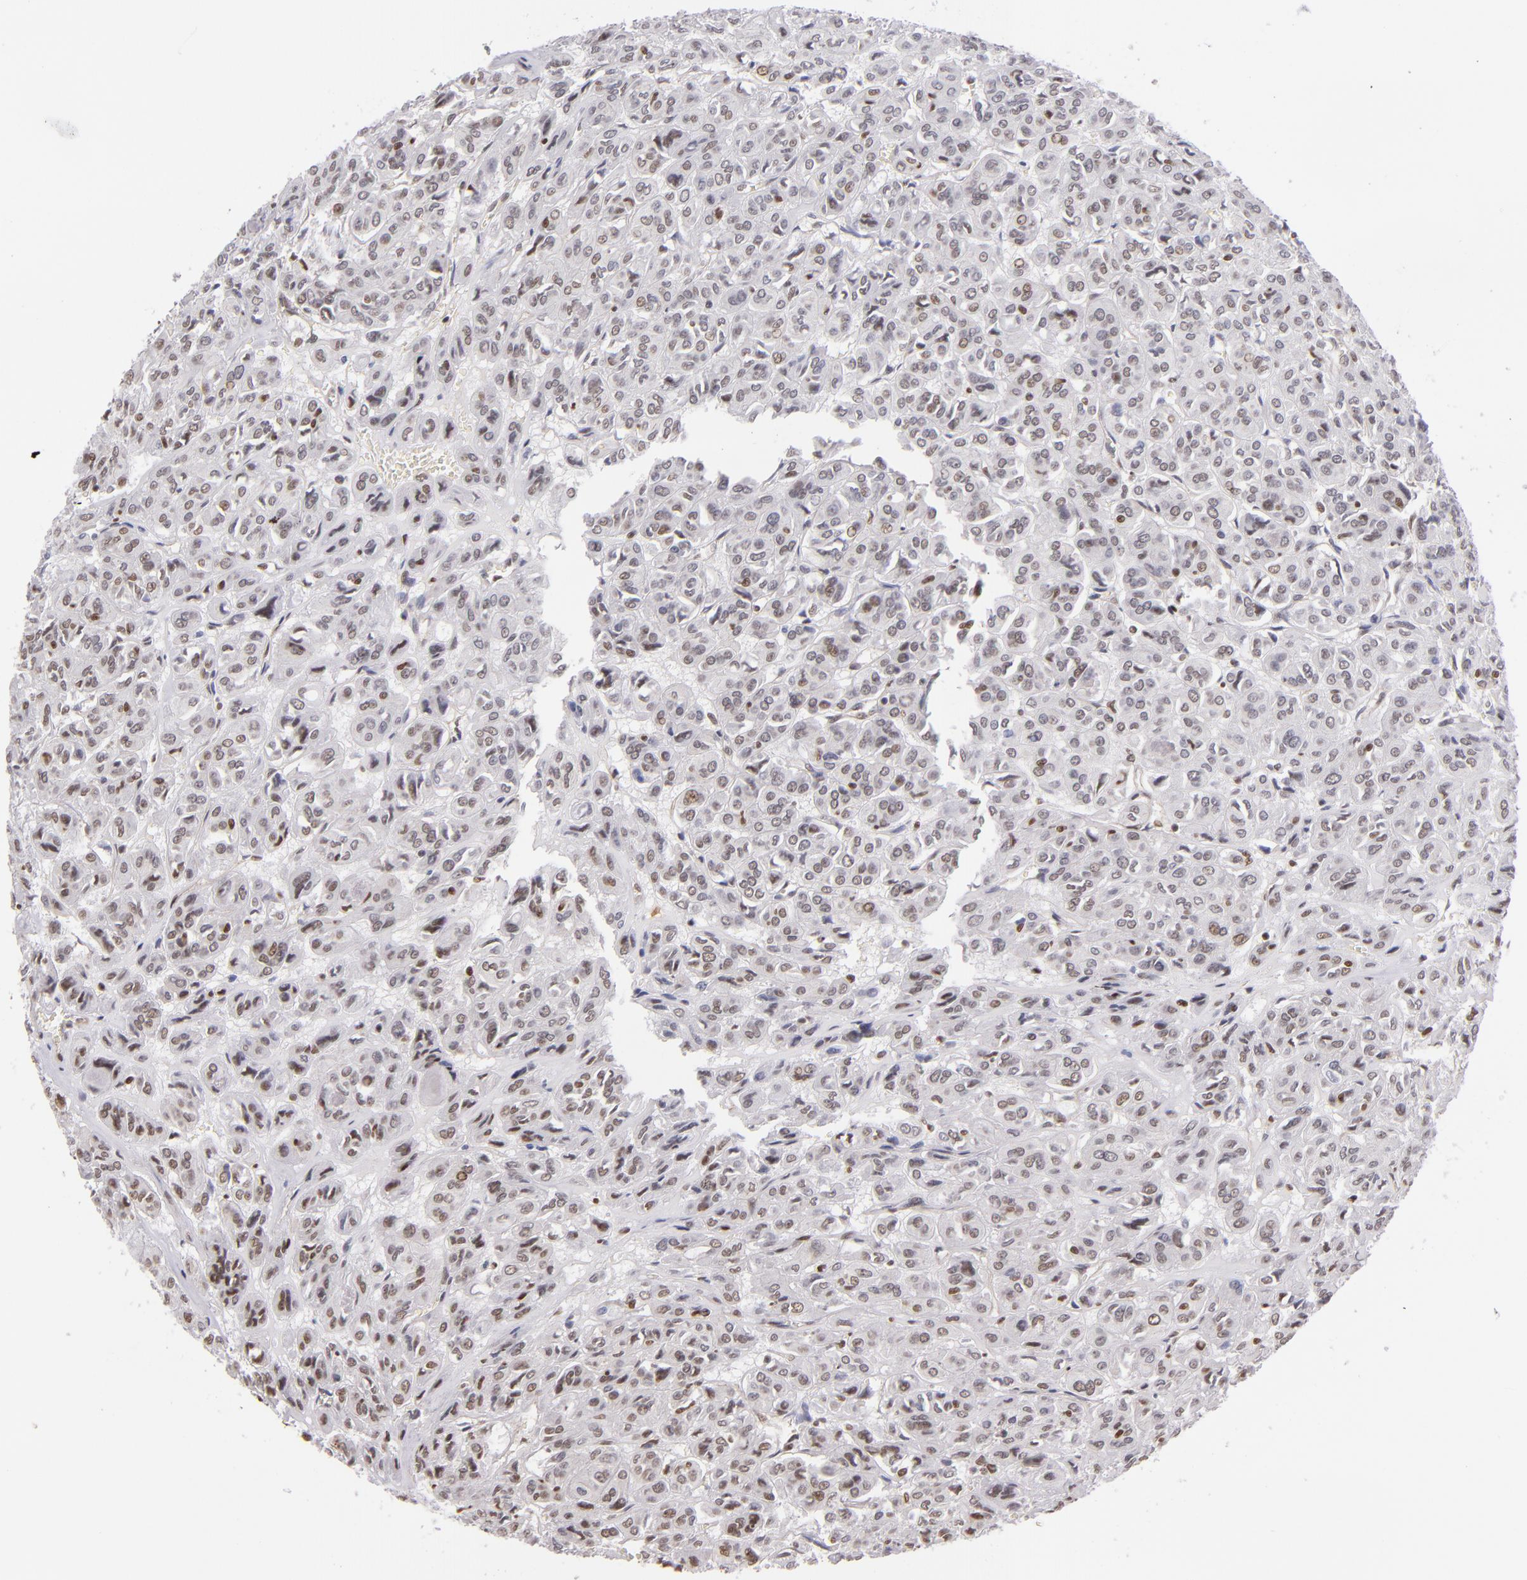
{"staining": {"intensity": "moderate", "quantity": "25%-75%", "location": "nuclear"}, "tissue": "thyroid cancer", "cell_type": "Tumor cells", "image_type": "cancer", "snomed": [{"axis": "morphology", "description": "Follicular adenoma carcinoma, NOS"}, {"axis": "topography", "description": "Thyroid gland"}], "caption": "Moderate nuclear protein positivity is identified in about 25%-75% of tumor cells in follicular adenoma carcinoma (thyroid).", "gene": "NCOR2", "patient": {"sex": "female", "age": 71}}